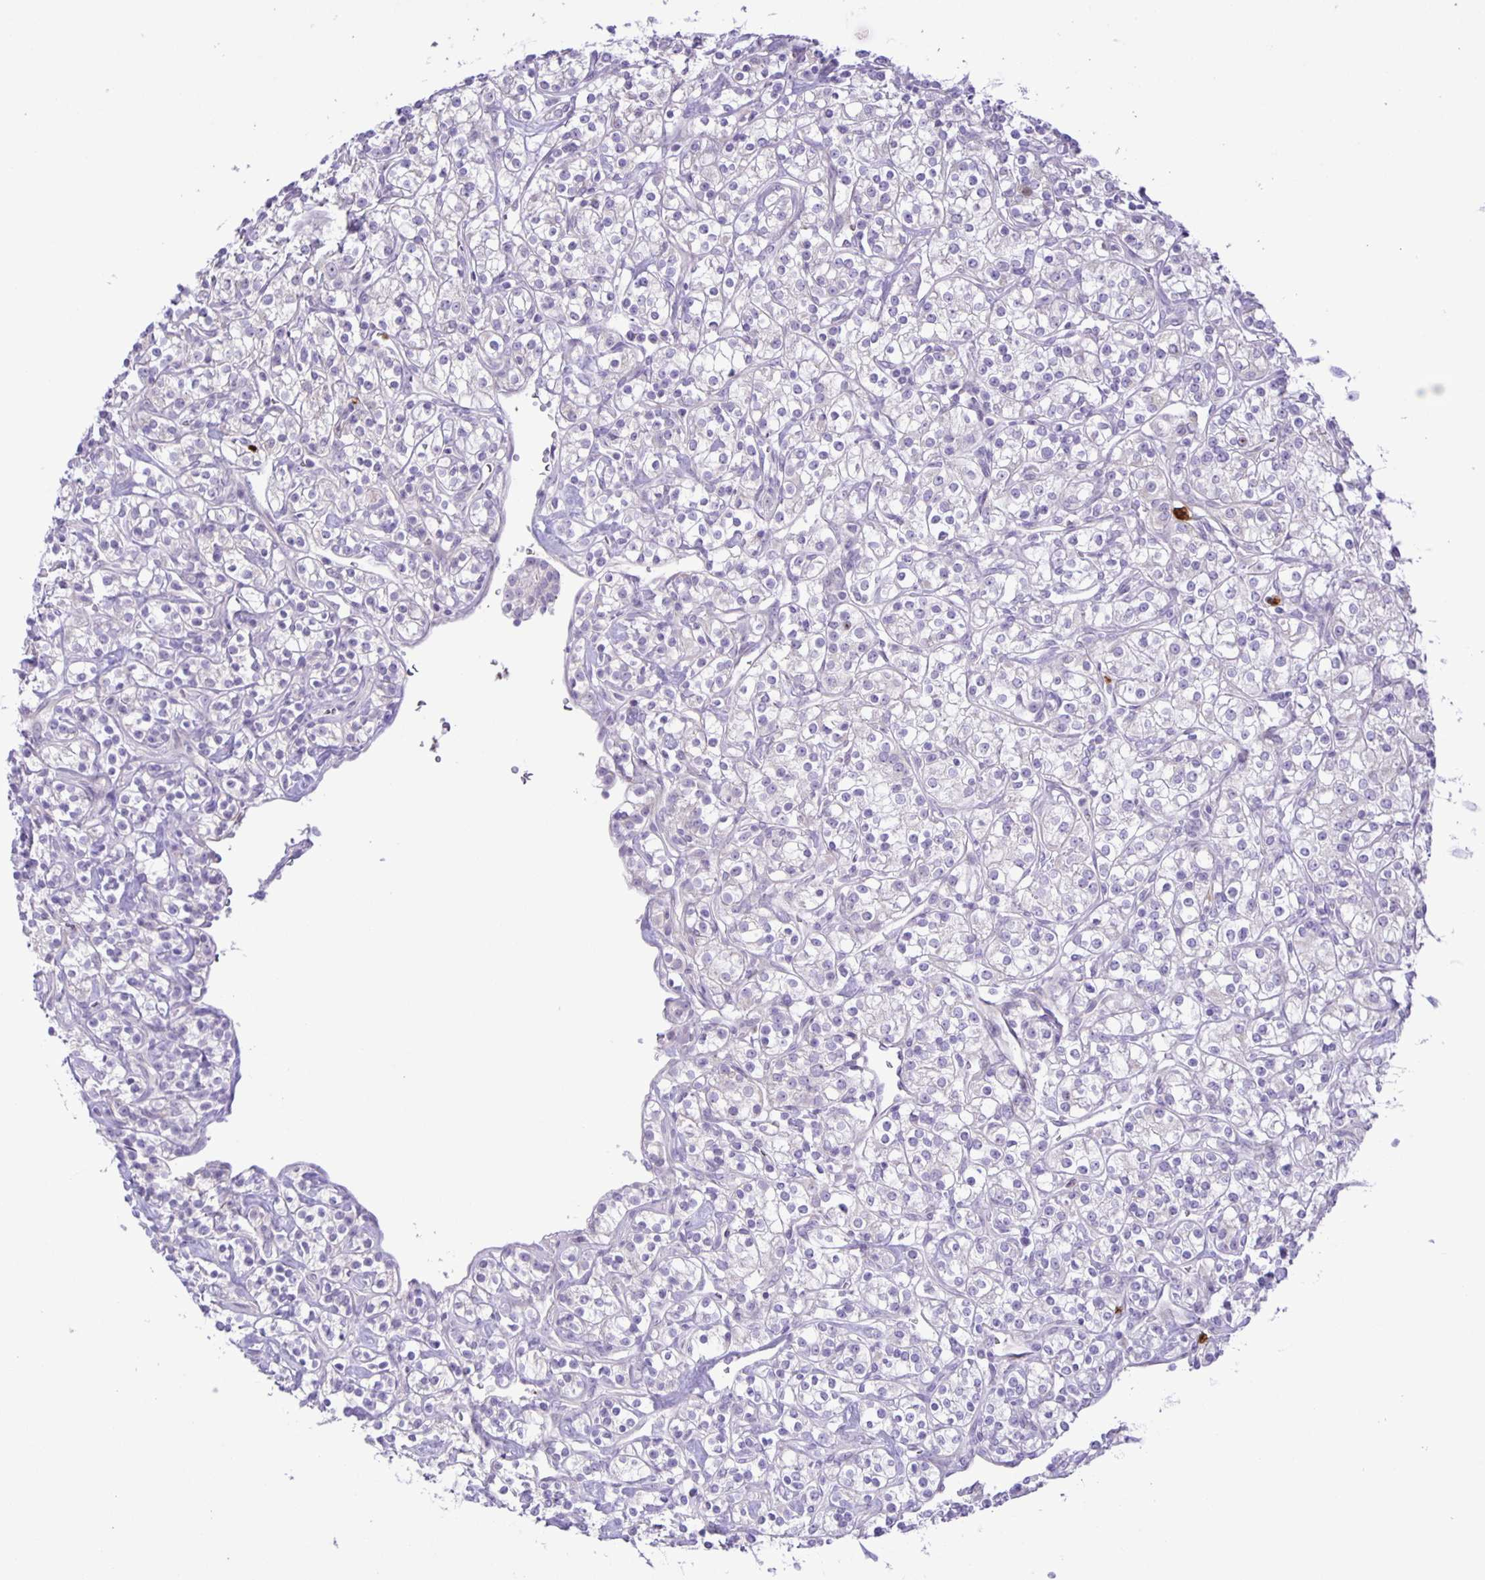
{"staining": {"intensity": "negative", "quantity": "none", "location": "none"}, "tissue": "renal cancer", "cell_type": "Tumor cells", "image_type": "cancer", "snomed": [{"axis": "morphology", "description": "Adenocarcinoma, NOS"}, {"axis": "topography", "description": "Kidney"}], "caption": "An image of adenocarcinoma (renal) stained for a protein exhibits no brown staining in tumor cells.", "gene": "ADCK1", "patient": {"sex": "male", "age": 77}}